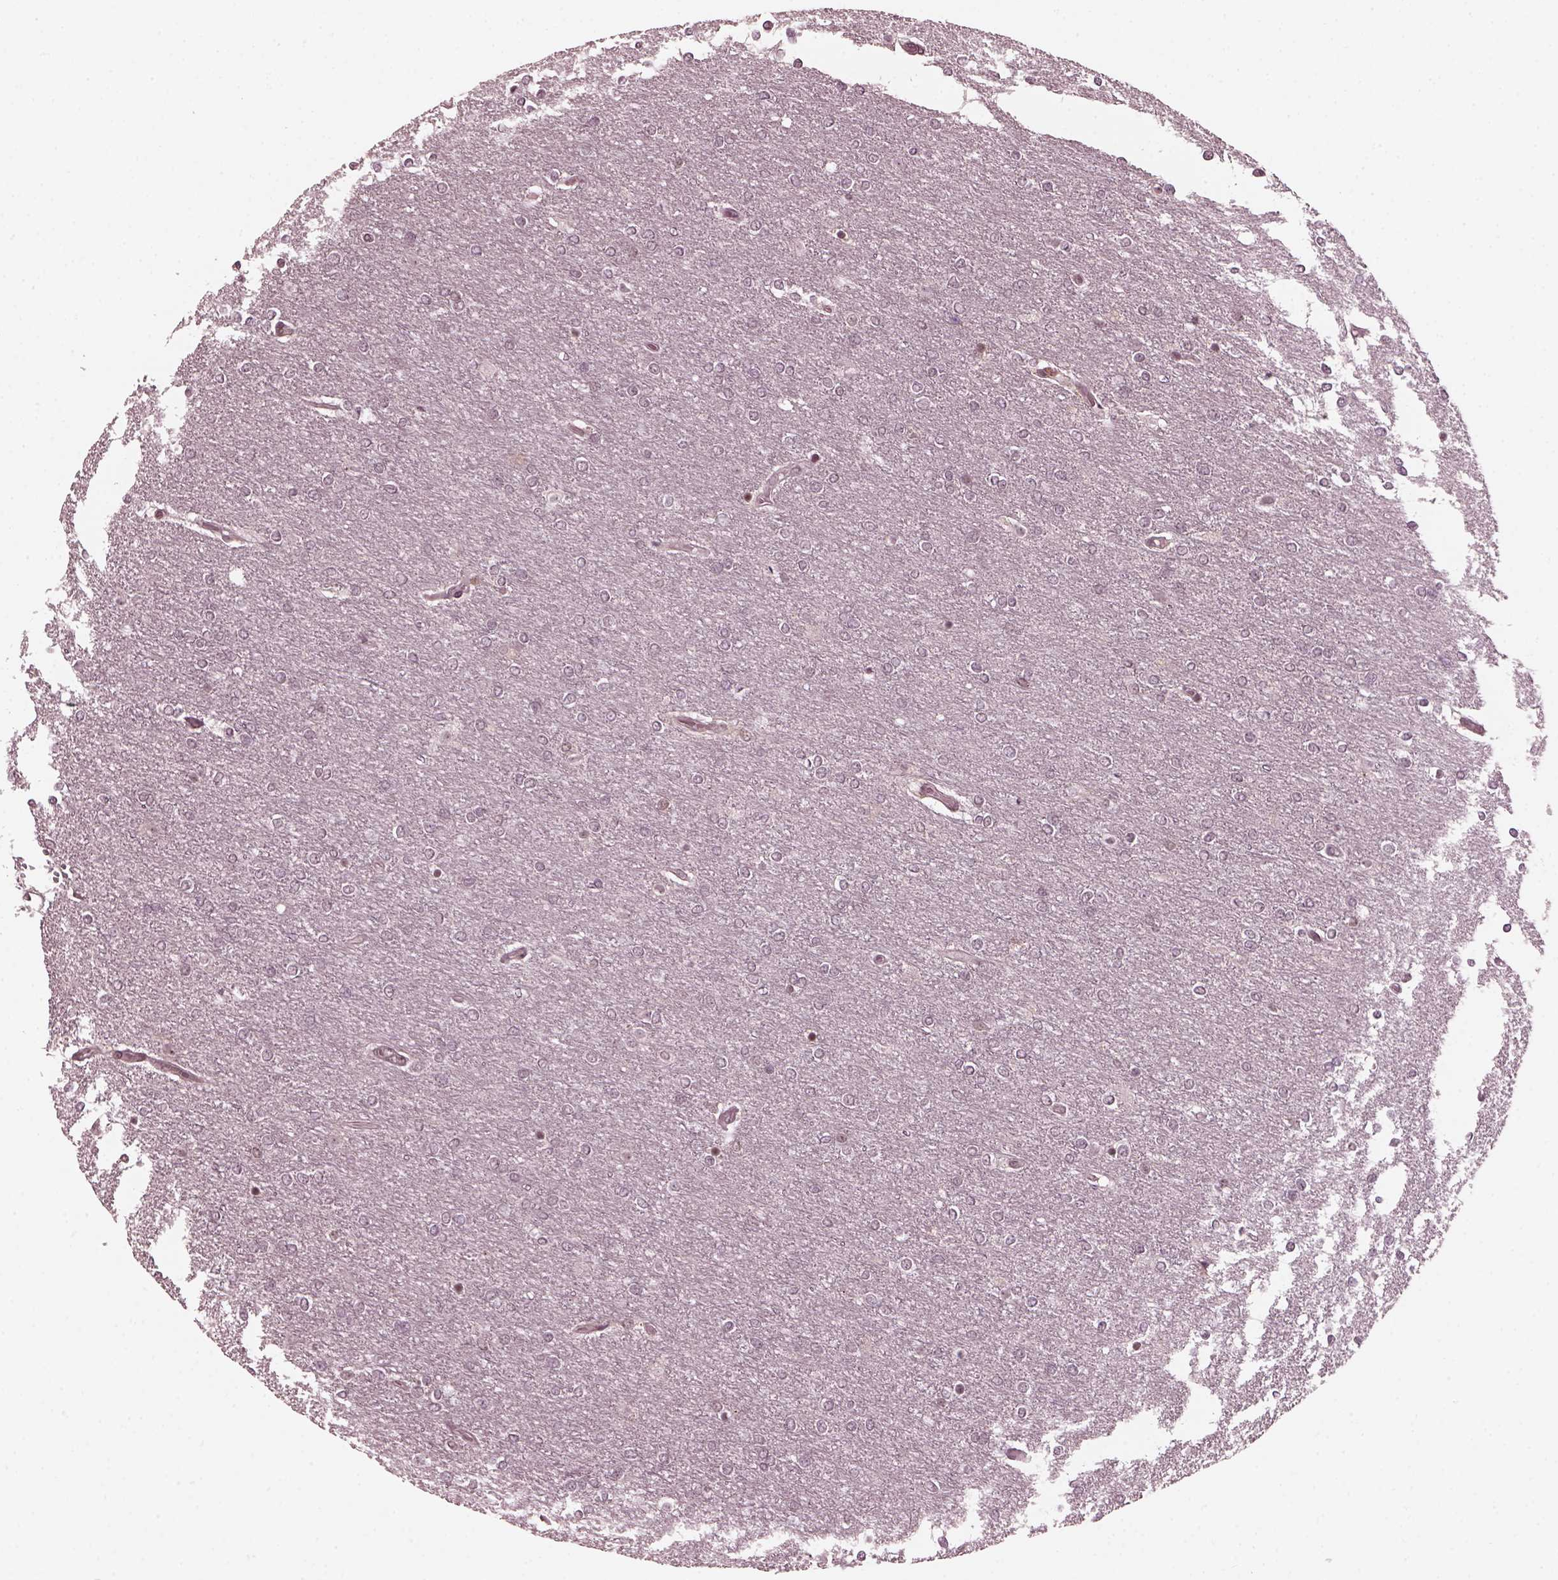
{"staining": {"intensity": "negative", "quantity": "none", "location": "none"}, "tissue": "glioma", "cell_type": "Tumor cells", "image_type": "cancer", "snomed": [{"axis": "morphology", "description": "Glioma, malignant, High grade"}, {"axis": "topography", "description": "Brain"}], "caption": "Tumor cells show no significant protein expression in malignant high-grade glioma.", "gene": "TRIB3", "patient": {"sex": "female", "age": 61}}